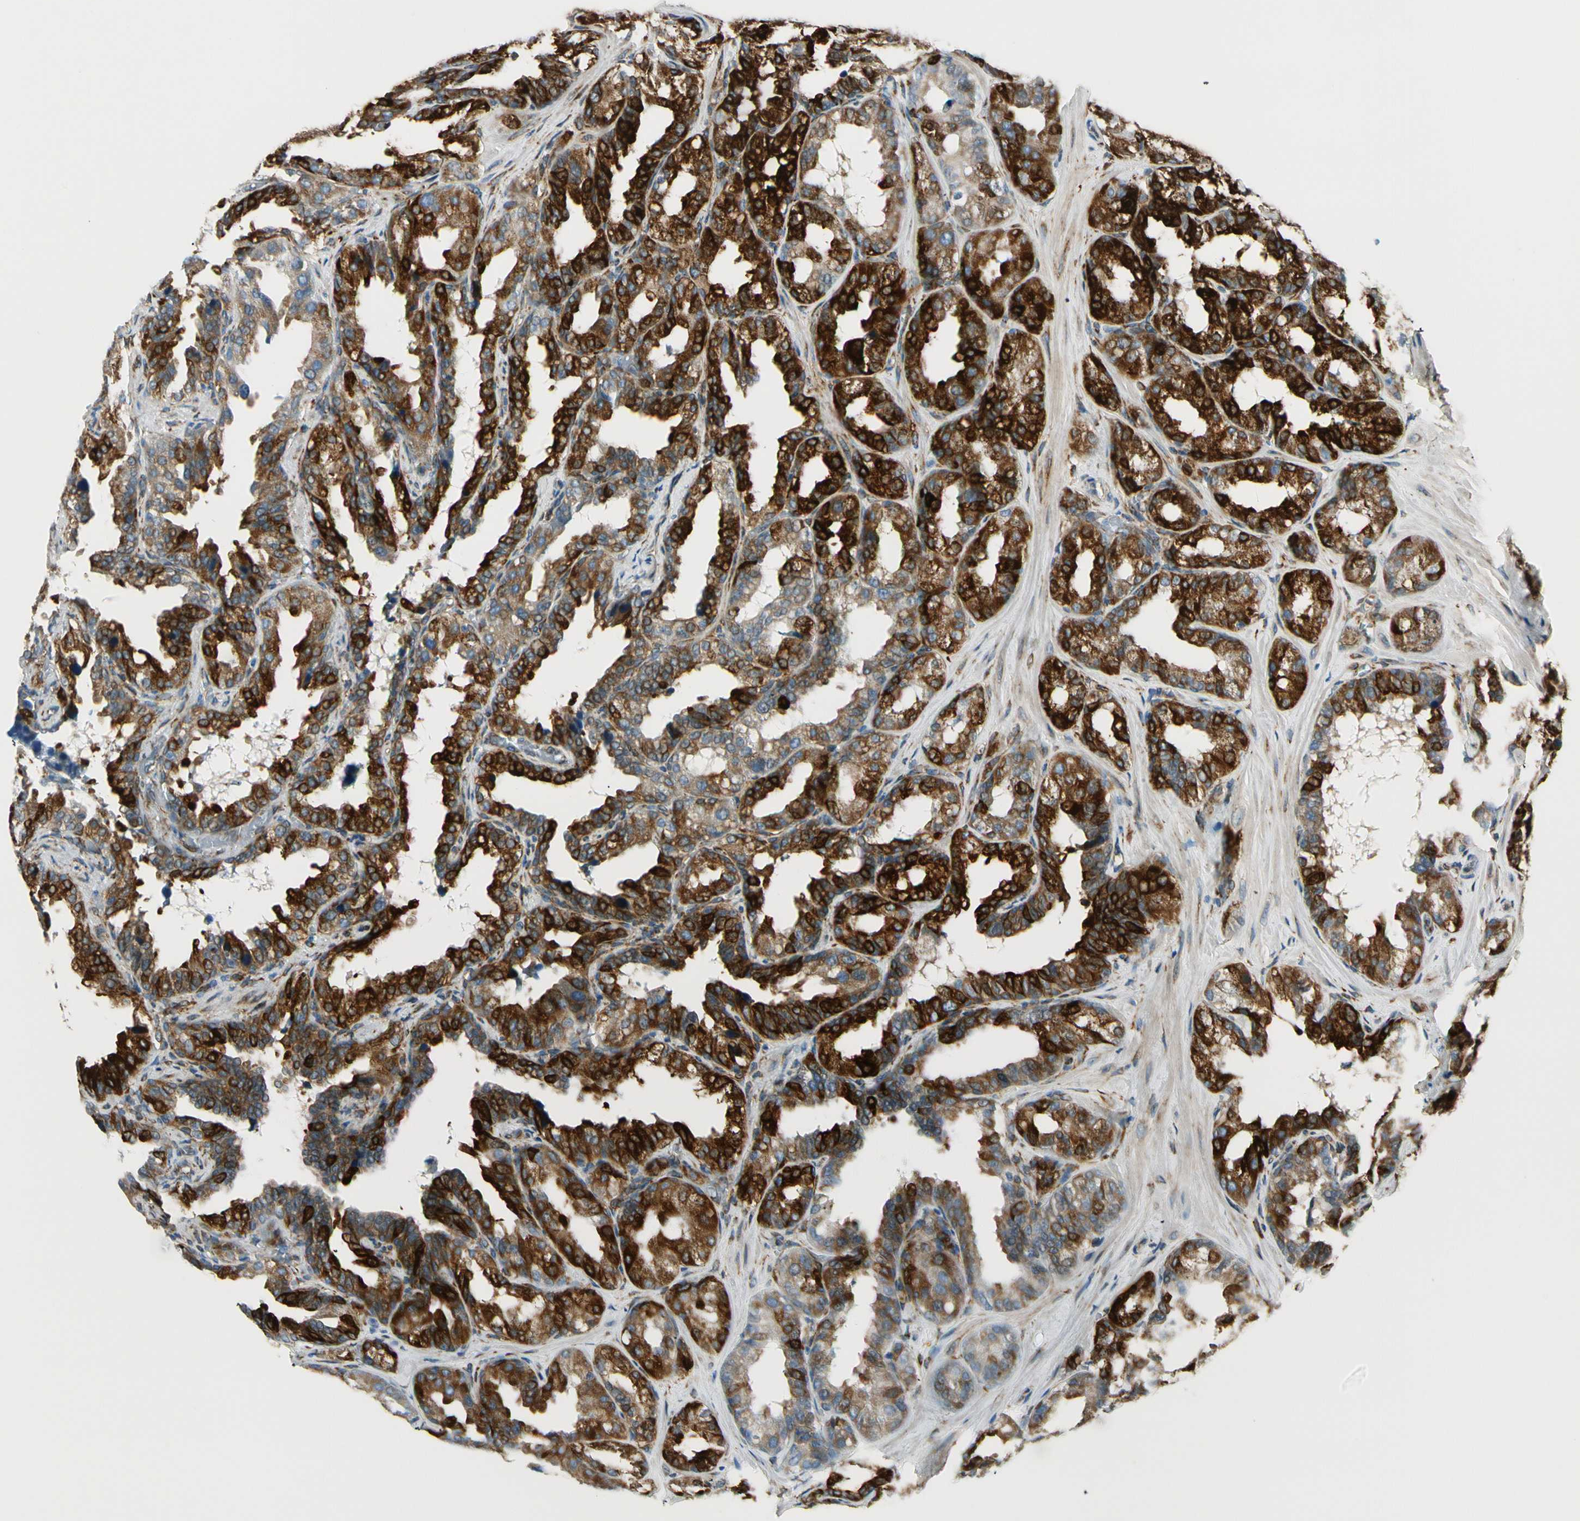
{"staining": {"intensity": "strong", "quantity": ">75%", "location": "cytoplasmic/membranous"}, "tissue": "seminal vesicle", "cell_type": "Glandular cells", "image_type": "normal", "snomed": [{"axis": "morphology", "description": "Normal tissue, NOS"}, {"axis": "topography", "description": "Prostate"}, {"axis": "topography", "description": "Seminal veicle"}], "caption": "IHC (DAB) staining of benign human seminal vesicle exhibits strong cytoplasmic/membranous protein staining in approximately >75% of glandular cells.", "gene": "FKBP7", "patient": {"sex": "male", "age": 51}}